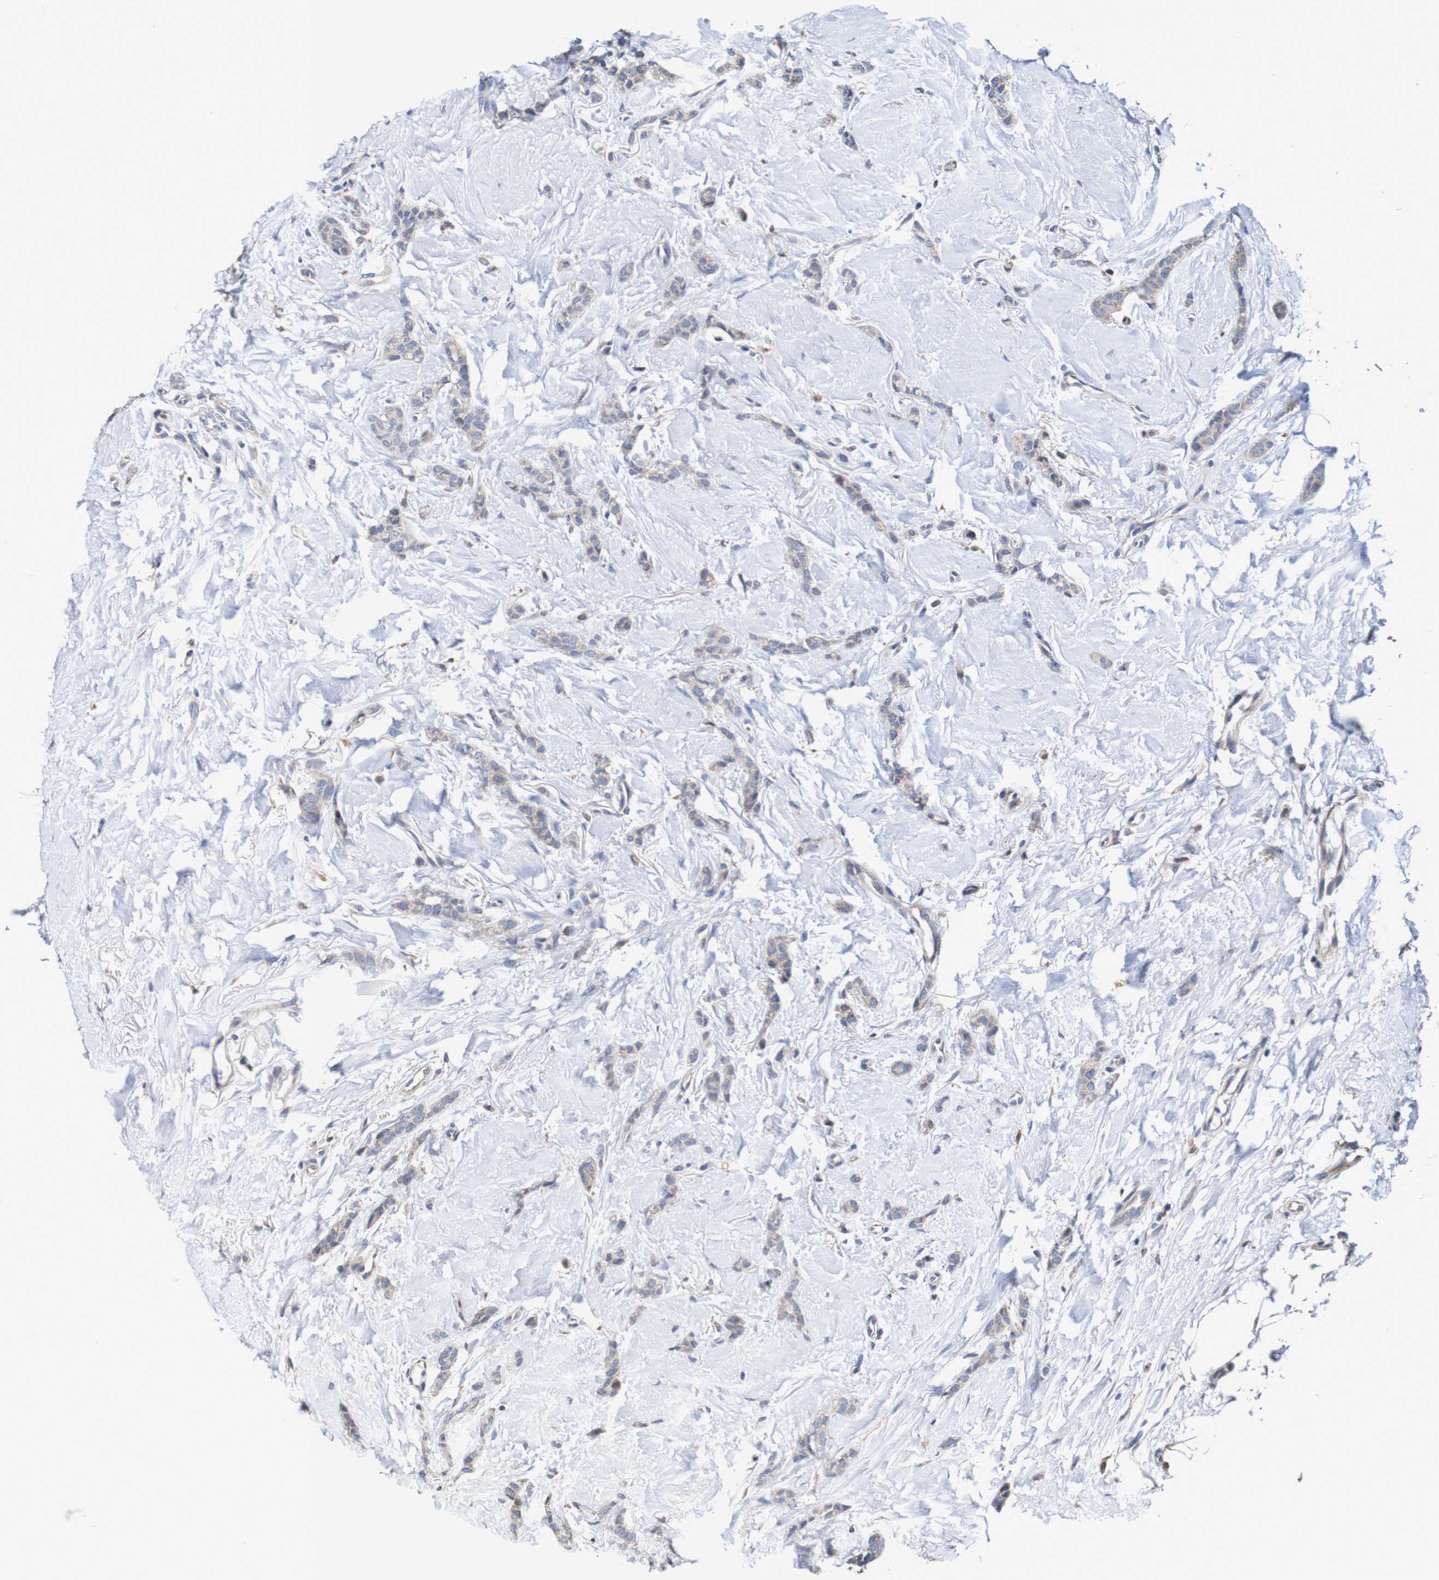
{"staining": {"intensity": "weak", "quantity": ">75%", "location": "cytoplasmic/membranous"}, "tissue": "breast cancer", "cell_type": "Tumor cells", "image_type": "cancer", "snomed": [{"axis": "morphology", "description": "Lobular carcinoma"}, {"axis": "topography", "description": "Skin"}, {"axis": "topography", "description": "Breast"}], "caption": "A brown stain shows weak cytoplasmic/membranous expression of a protein in breast cancer (lobular carcinoma) tumor cells.", "gene": "FIBP", "patient": {"sex": "female", "age": 46}}